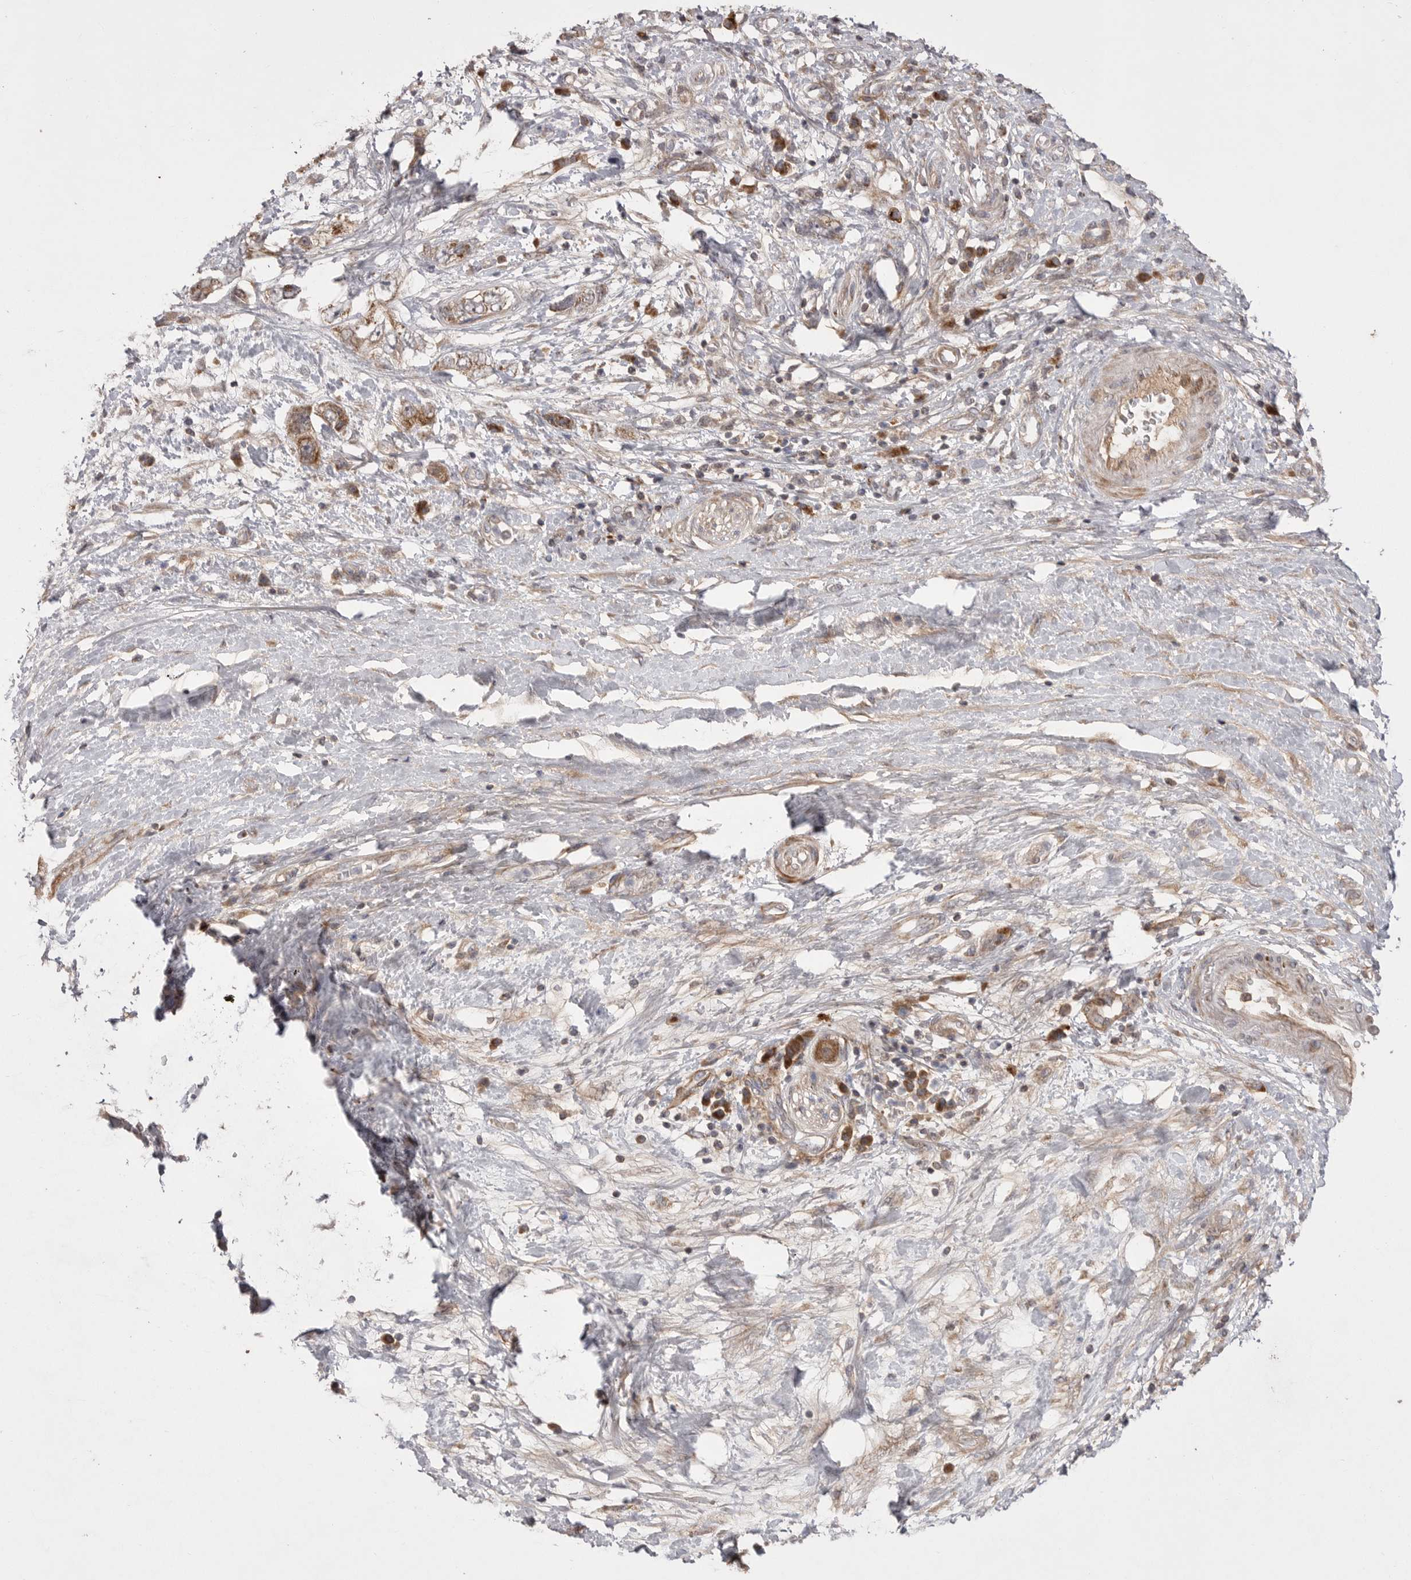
{"staining": {"intensity": "moderate", "quantity": ">75%", "location": "cytoplasmic/membranous"}, "tissue": "pancreatic cancer", "cell_type": "Tumor cells", "image_type": "cancer", "snomed": [{"axis": "morphology", "description": "Adenocarcinoma, NOS"}, {"axis": "topography", "description": "Pancreas"}], "caption": "Approximately >75% of tumor cells in pancreatic adenocarcinoma exhibit moderate cytoplasmic/membranous protein expression as visualized by brown immunohistochemical staining.", "gene": "KYAT3", "patient": {"sex": "female", "age": 73}}